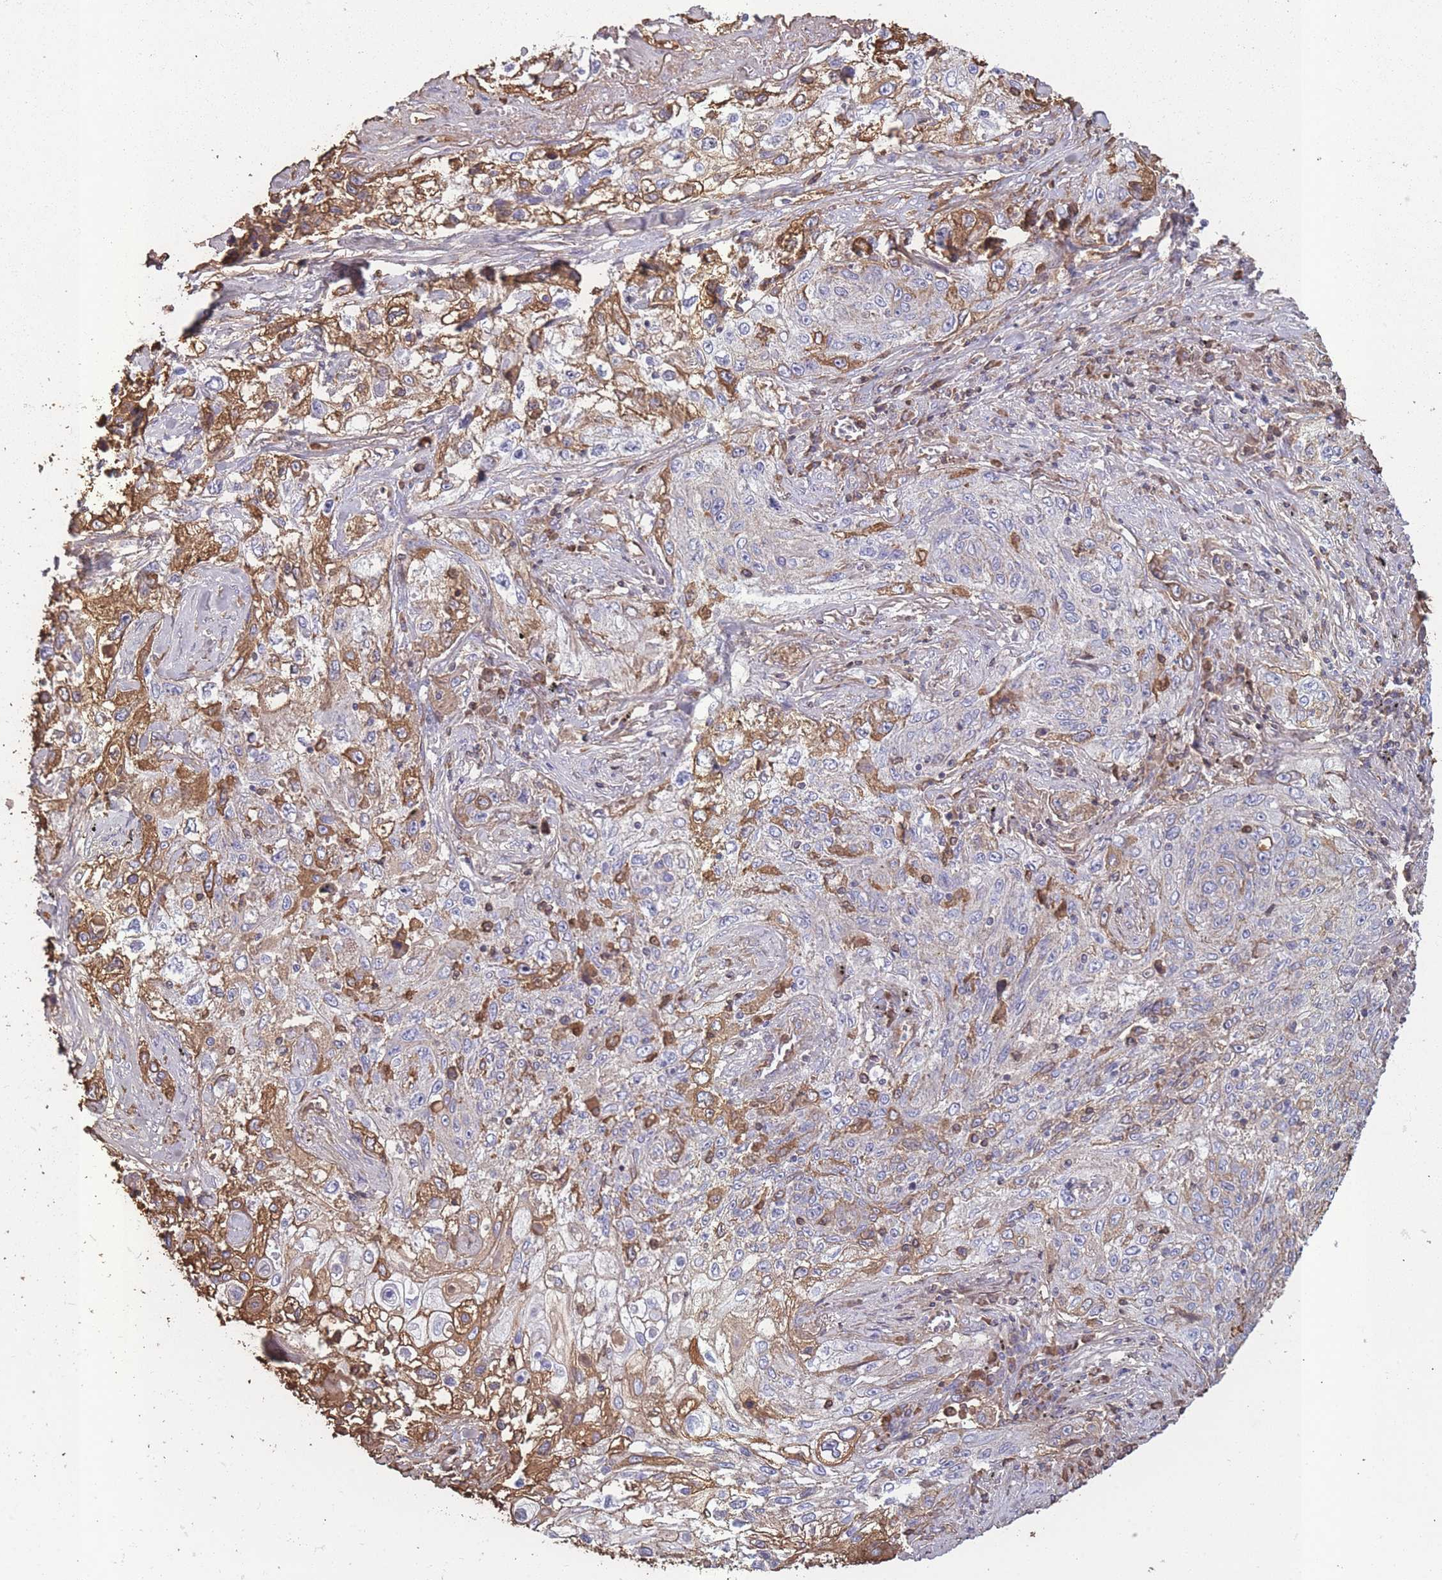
{"staining": {"intensity": "moderate", "quantity": "<25%", "location": "cytoplasmic/membranous"}, "tissue": "lung cancer", "cell_type": "Tumor cells", "image_type": "cancer", "snomed": [{"axis": "morphology", "description": "Squamous cell carcinoma, NOS"}, {"axis": "topography", "description": "Lung"}], "caption": "Immunohistochemistry micrograph of human lung squamous cell carcinoma stained for a protein (brown), which displays low levels of moderate cytoplasmic/membranous expression in about <25% of tumor cells.", "gene": "KAT2A", "patient": {"sex": "female", "age": 69}}